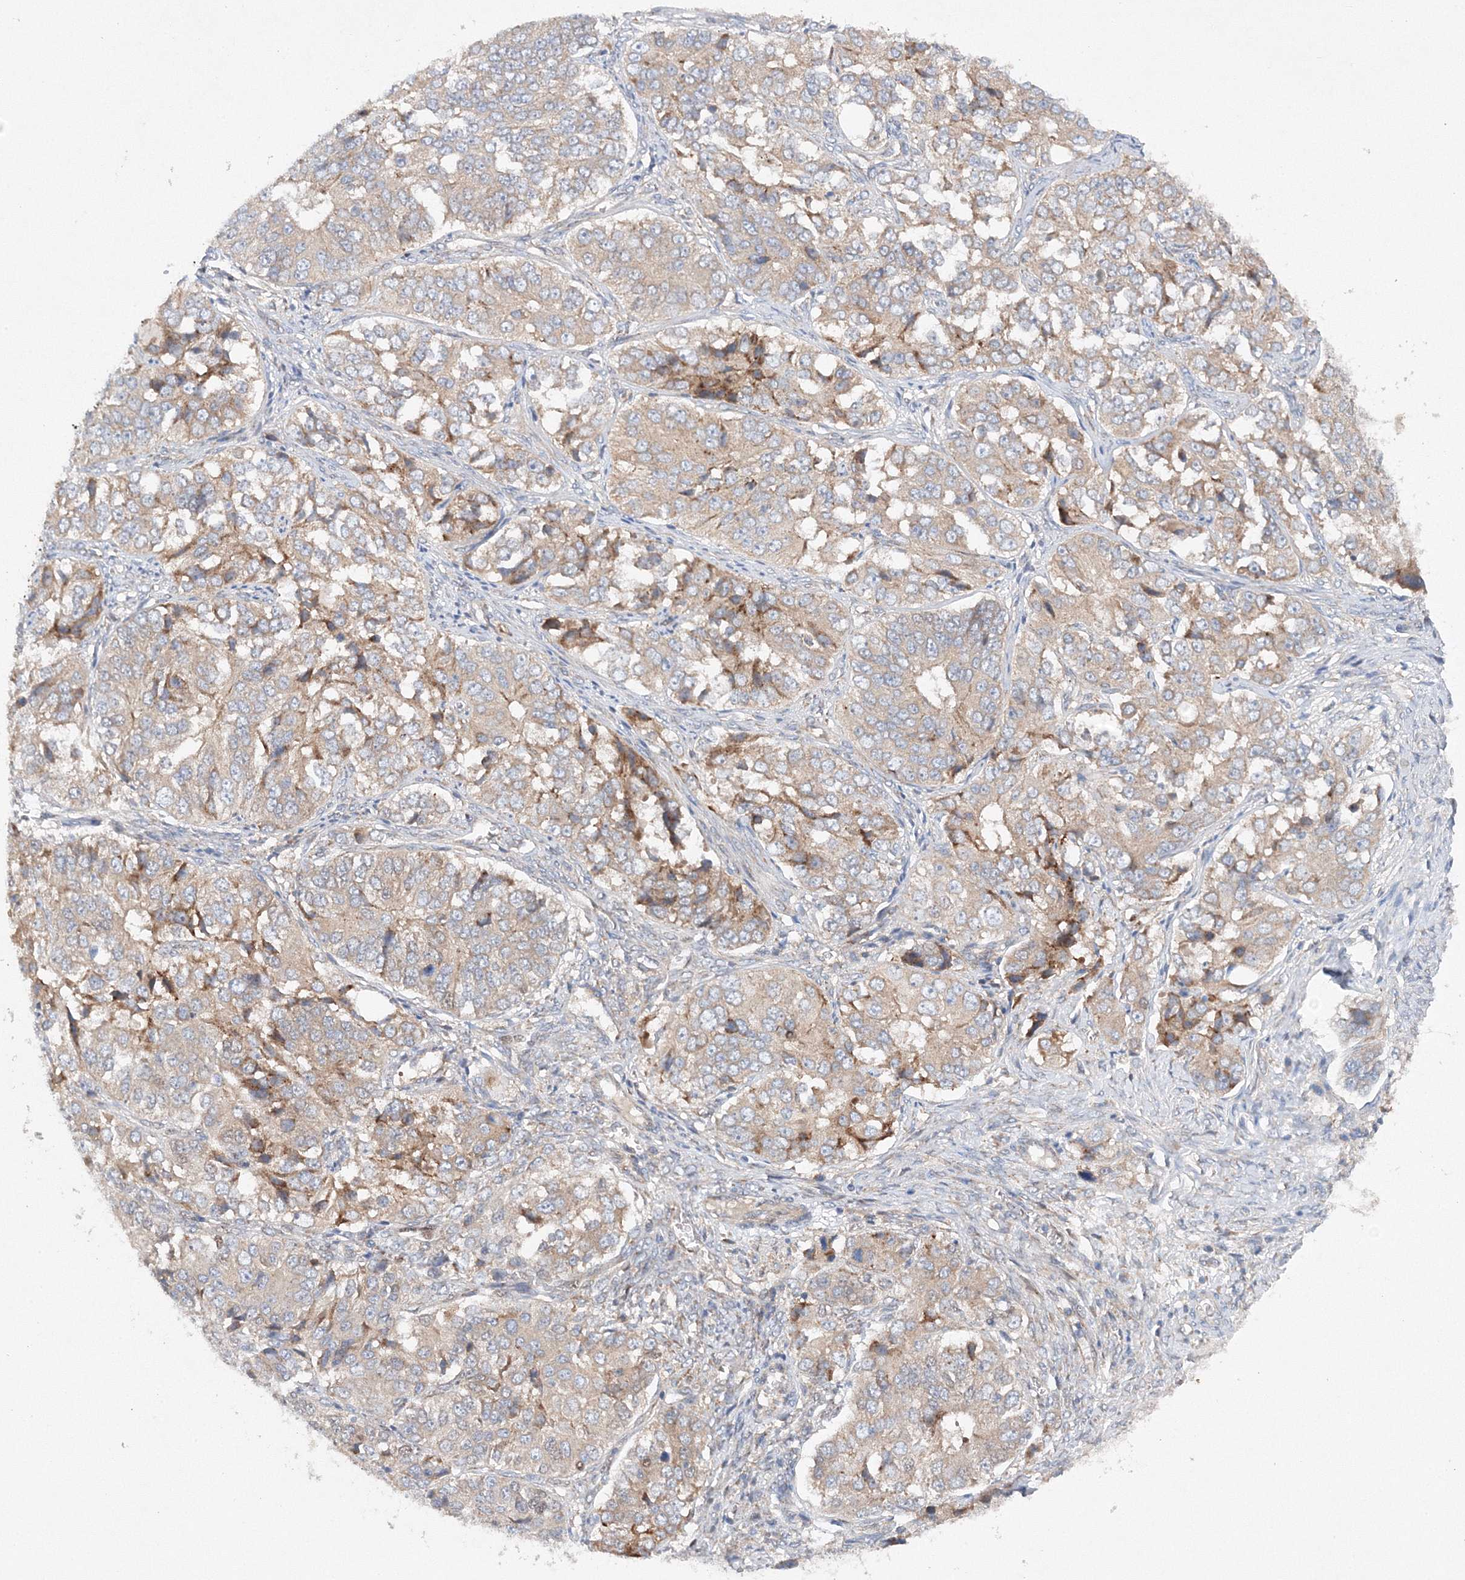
{"staining": {"intensity": "weak", "quantity": "25%-75%", "location": "cytoplasmic/membranous"}, "tissue": "ovarian cancer", "cell_type": "Tumor cells", "image_type": "cancer", "snomed": [{"axis": "morphology", "description": "Carcinoma, endometroid"}, {"axis": "topography", "description": "Ovary"}], "caption": "An immunohistochemistry (IHC) micrograph of neoplastic tissue is shown. Protein staining in brown labels weak cytoplasmic/membranous positivity in ovarian endometroid carcinoma within tumor cells. The staining was performed using DAB, with brown indicating positive protein expression. Nuclei are stained blue with hematoxylin.", "gene": "SLC36A1", "patient": {"sex": "female", "age": 51}}